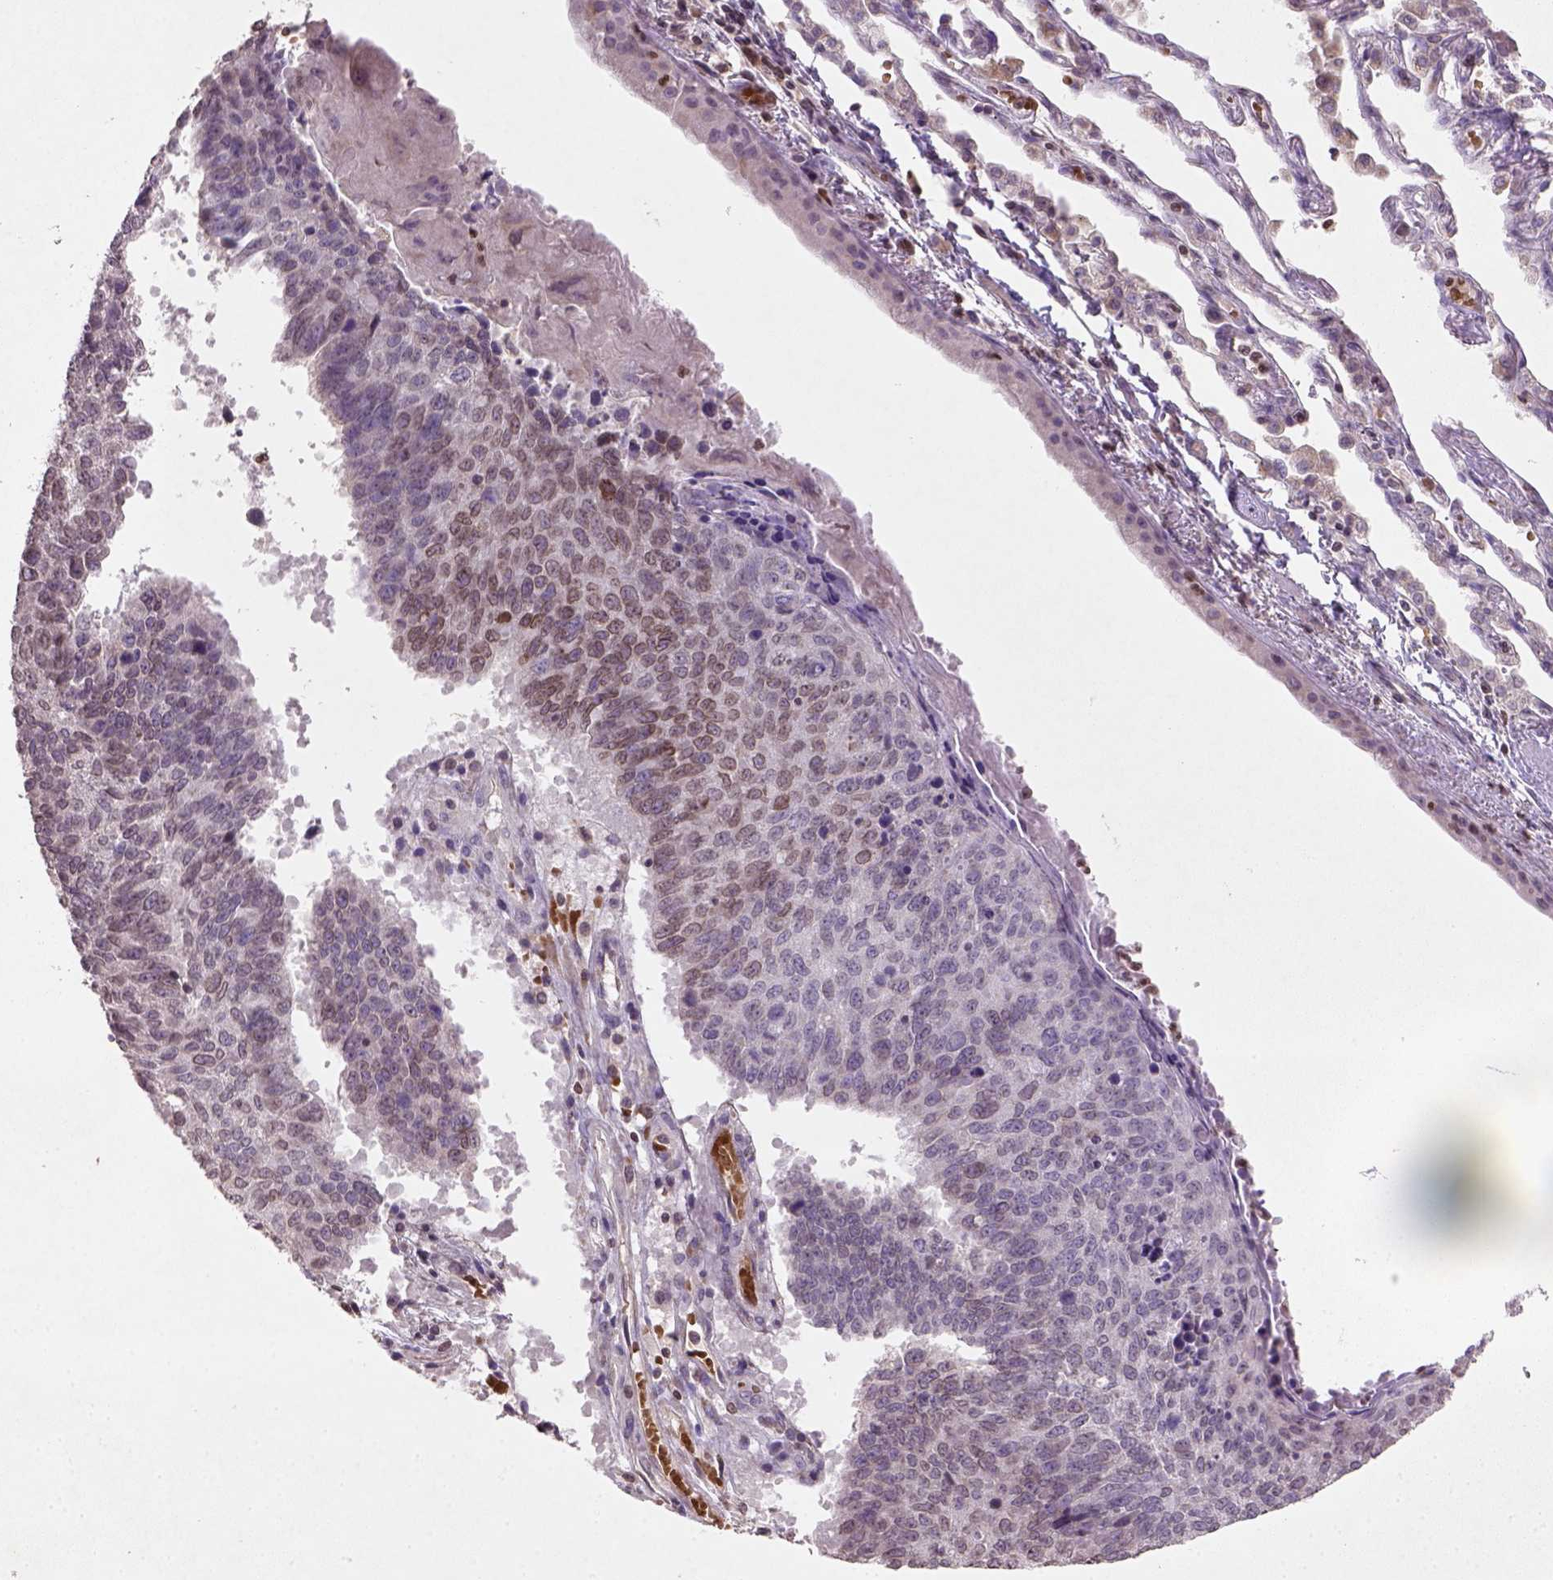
{"staining": {"intensity": "moderate", "quantity": "<25%", "location": "nuclear"}, "tissue": "lung cancer", "cell_type": "Tumor cells", "image_type": "cancer", "snomed": [{"axis": "morphology", "description": "Squamous cell carcinoma, NOS"}, {"axis": "topography", "description": "Lung"}], "caption": "Immunohistochemistry (IHC) histopathology image of neoplastic tissue: human squamous cell carcinoma (lung) stained using immunohistochemistry shows low levels of moderate protein expression localized specifically in the nuclear of tumor cells, appearing as a nuclear brown color.", "gene": "NUDT3", "patient": {"sex": "male", "age": 73}}